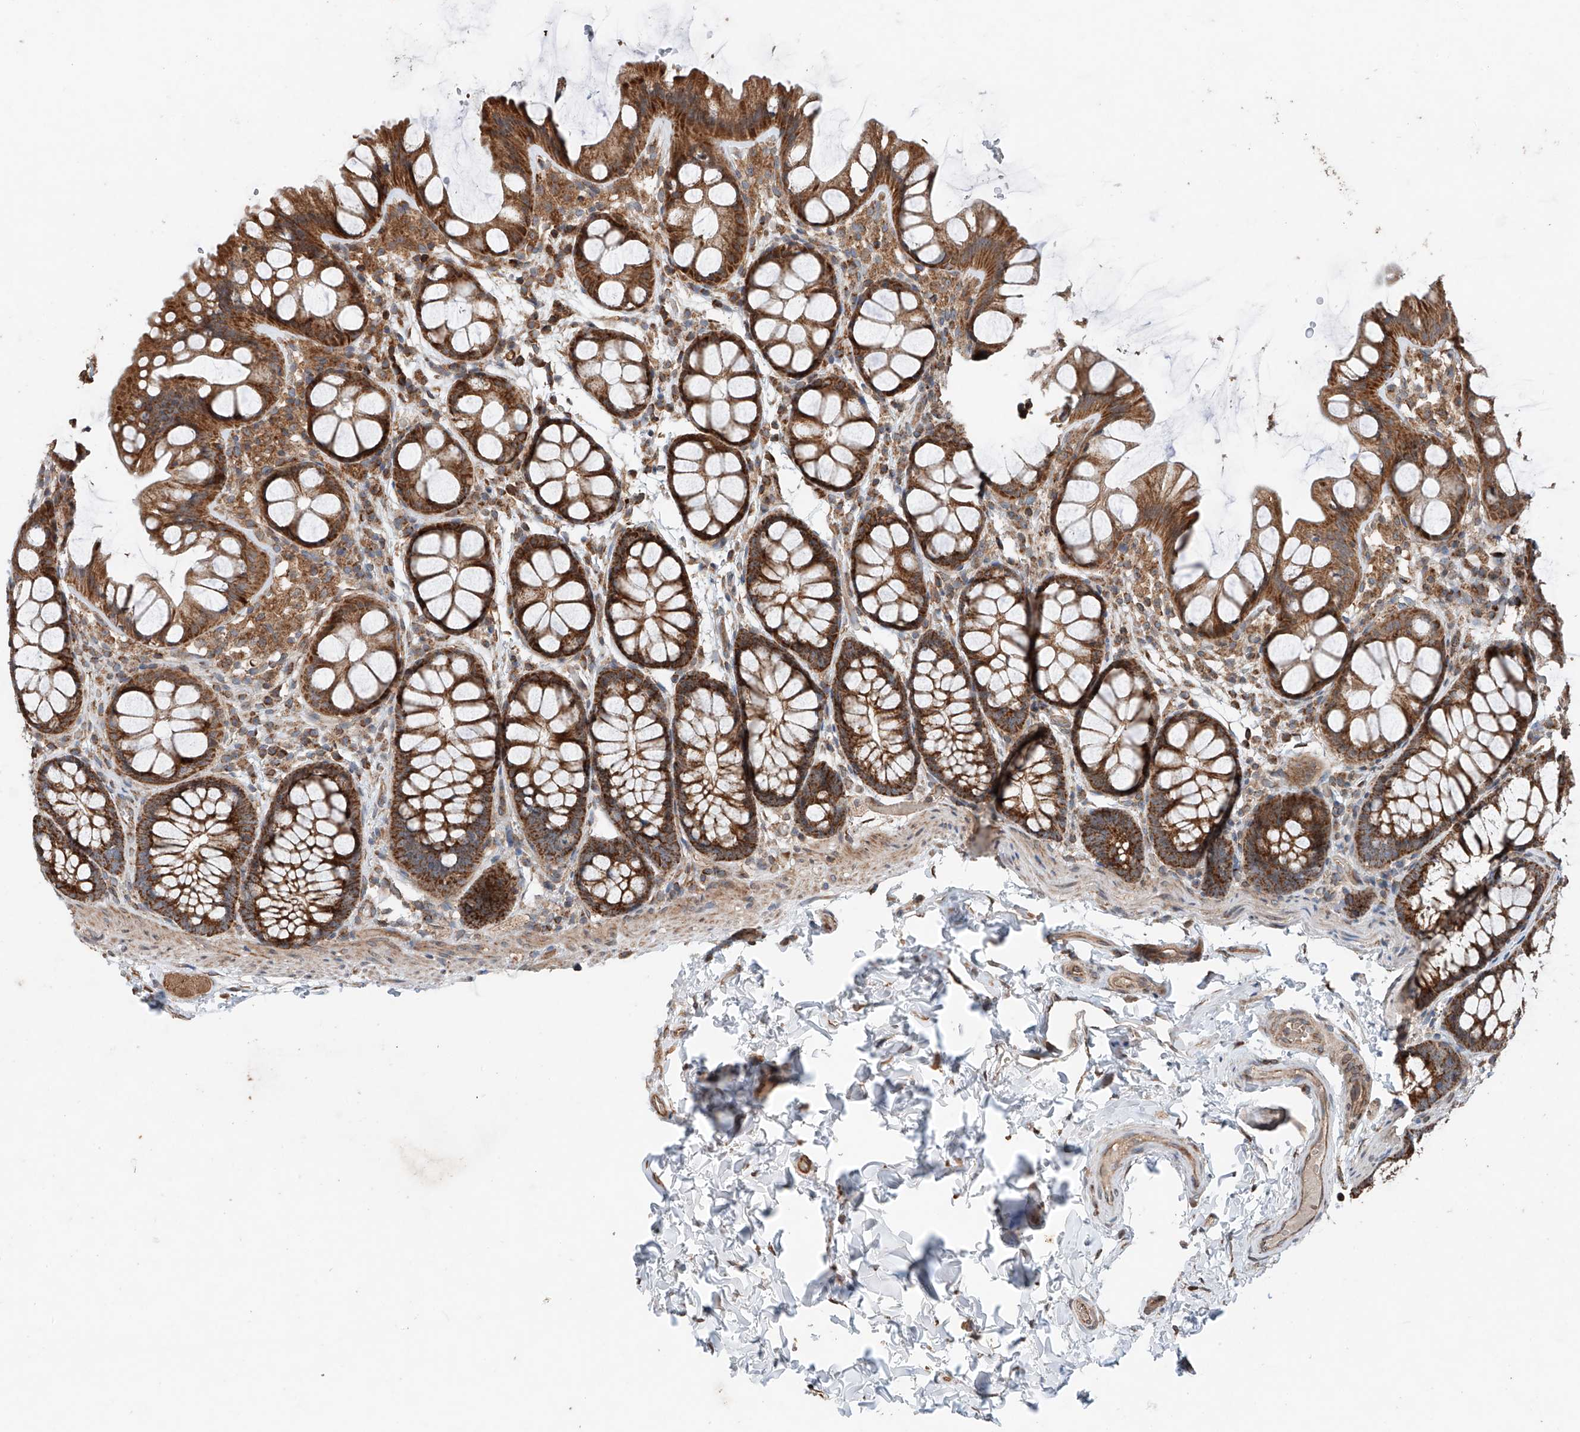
{"staining": {"intensity": "strong", "quantity": ">75%", "location": "cytoplasmic/membranous"}, "tissue": "colon", "cell_type": "Endothelial cells", "image_type": "normal", "snomed": [{"axis": "morphology", "description": "Normal tissue, NOS"}, {"axis": "topography", "description": "Colon"}], "caption": "Colon stained for a protein shows strong cytoplasmic/membranous positivity in endothelial cells.", "gene": "AP4B1", "patient": {"sex": "male", "age": 47}}